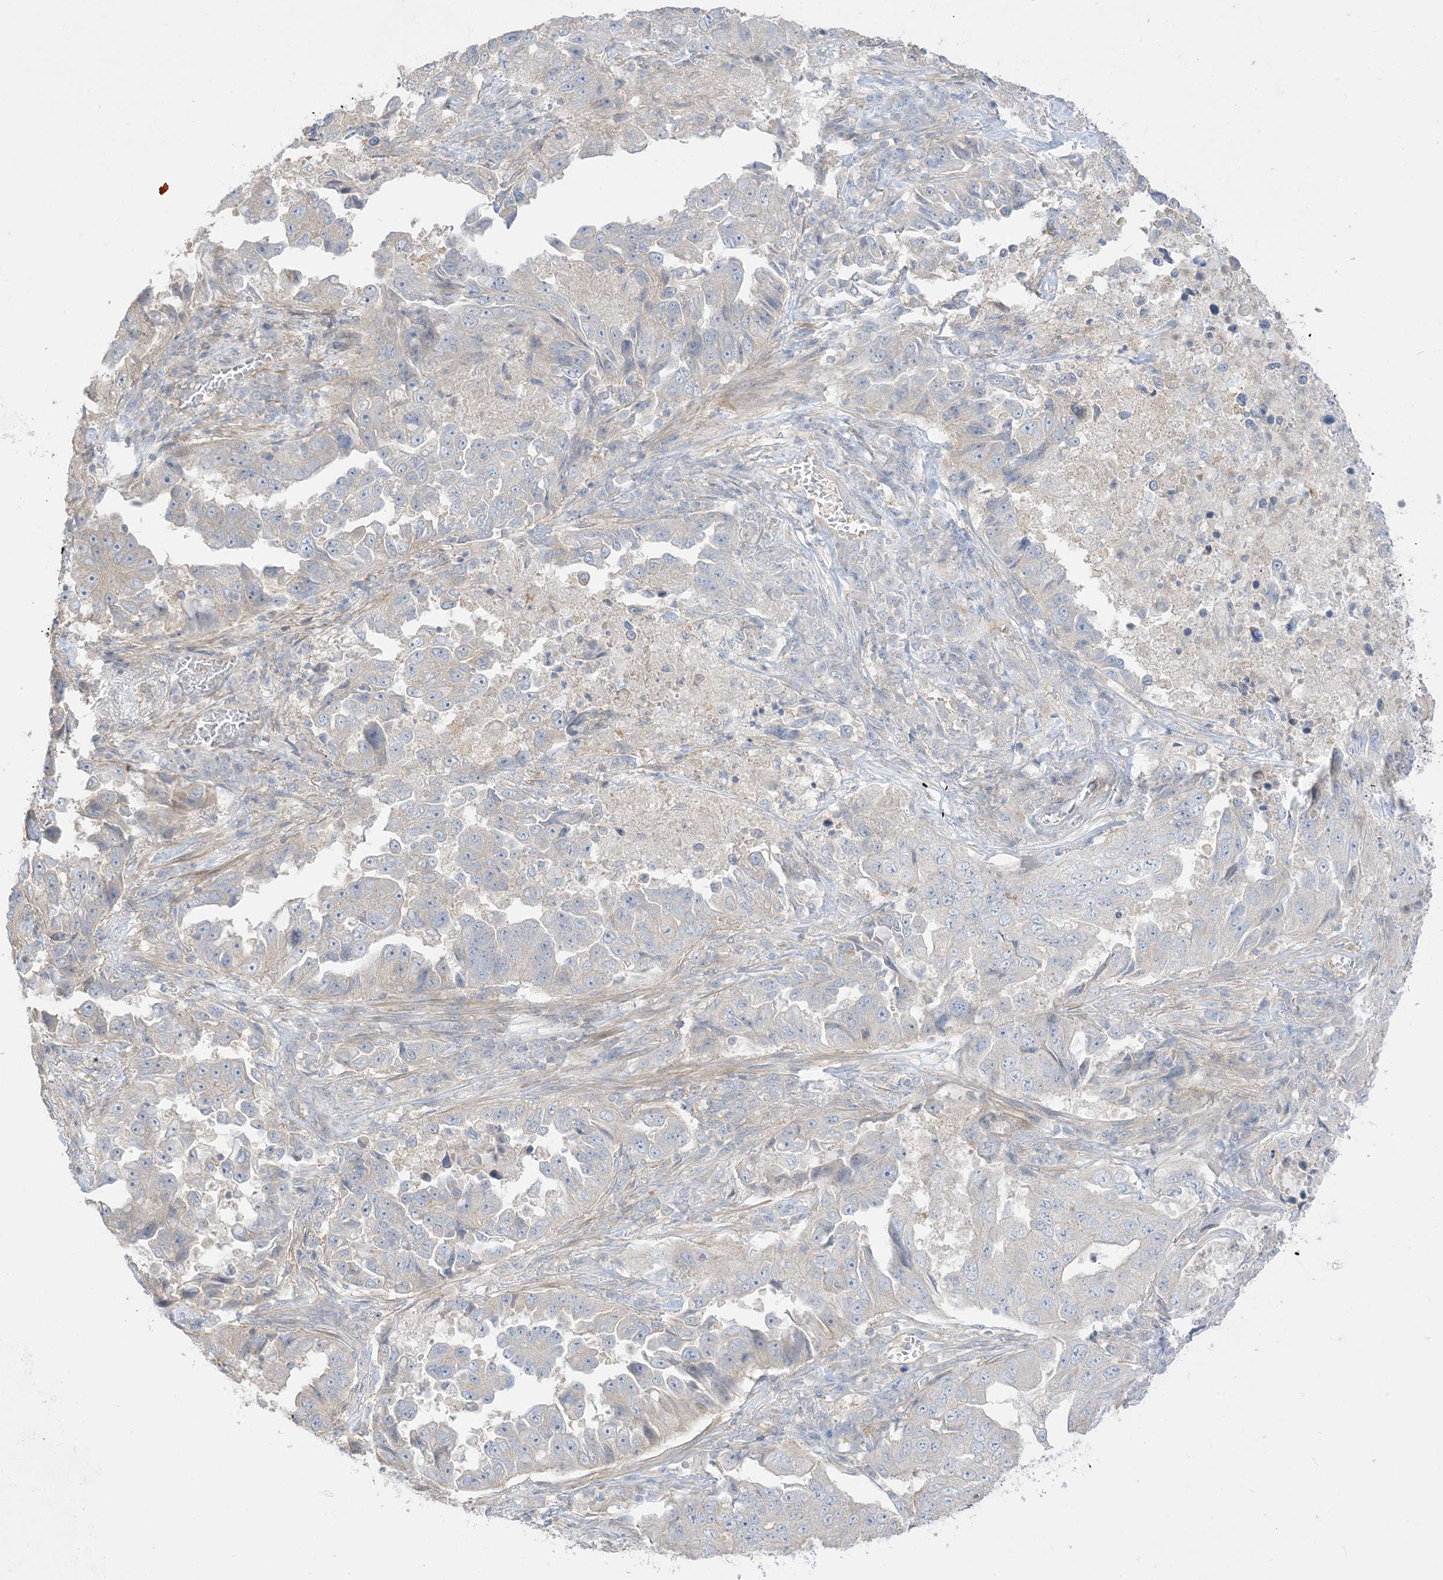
{"staining": {"intensity": "negative", "quantity": "none", "location": "none"}, "tissue": "lung cancer", "cell_type": "Tumor cells", "image_type": "cancer", "snomed": [{"axis": "morphology", "description": "Adenocarcinoma, NOS"}, {"axis": "topography", "description": "Lung"}], "caption": "Lung cancer stained for a protein using IHC reveals no staining tumor cells.", "gene": "ARHGEF9", "patient": {"sex": "female", "age": 51}}